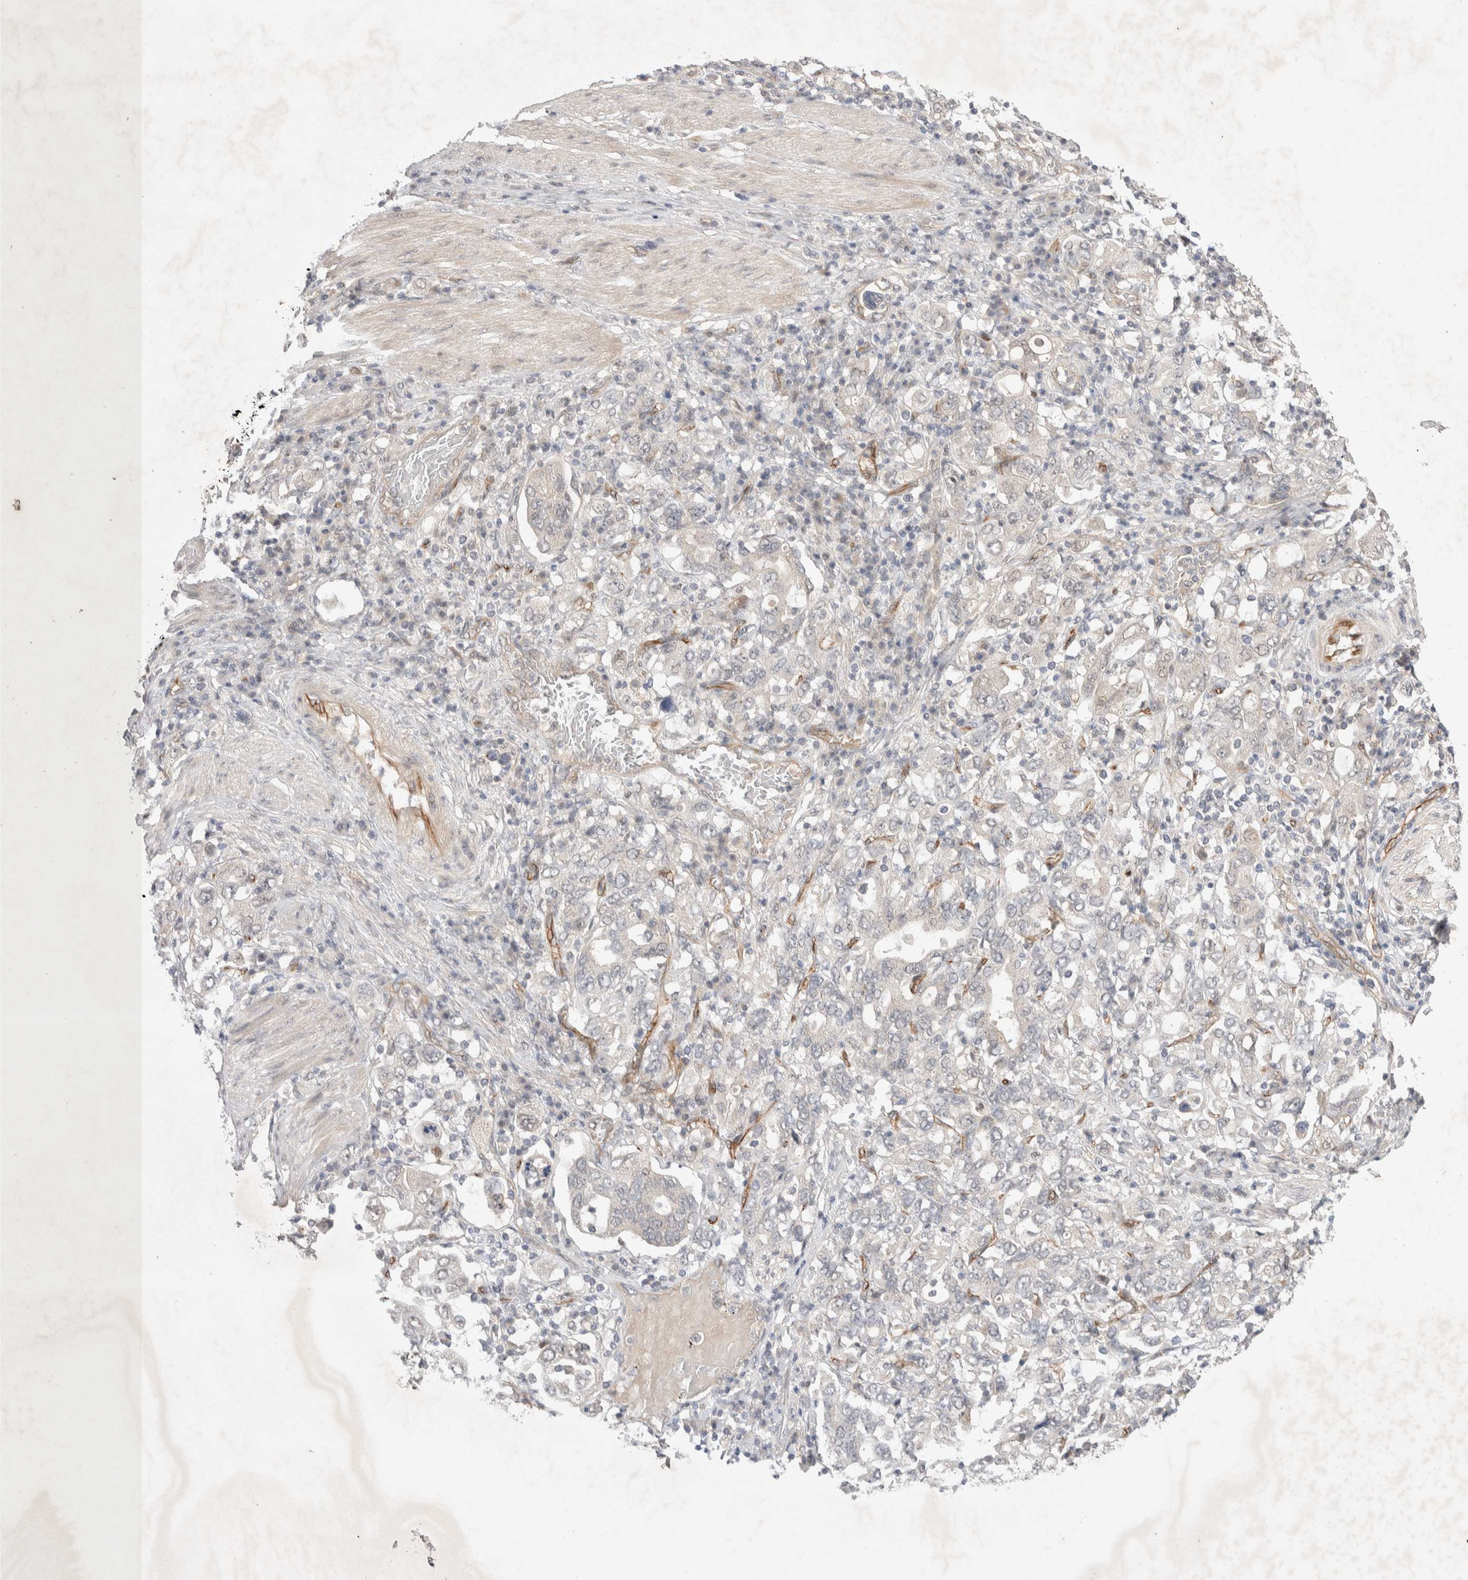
{"staining": {"intensity": "negative", "quantity": "none", "location": "none"}, "tissue": "stomach cancer", "cell_type": "Tumor cells", "image_type": "cancer", "snomed": [{"axis": "morphology", "description": "Adenocarcinoma, NOS"}, {"axis": "topography", "description": "Stomach, upper"}], "caption": "Human stomach cancer stained for a protein using IHC exhibits no positivity in tumor cells.", "gene": "ZNF704", "patient": {"sex": "male", "age": 62}}